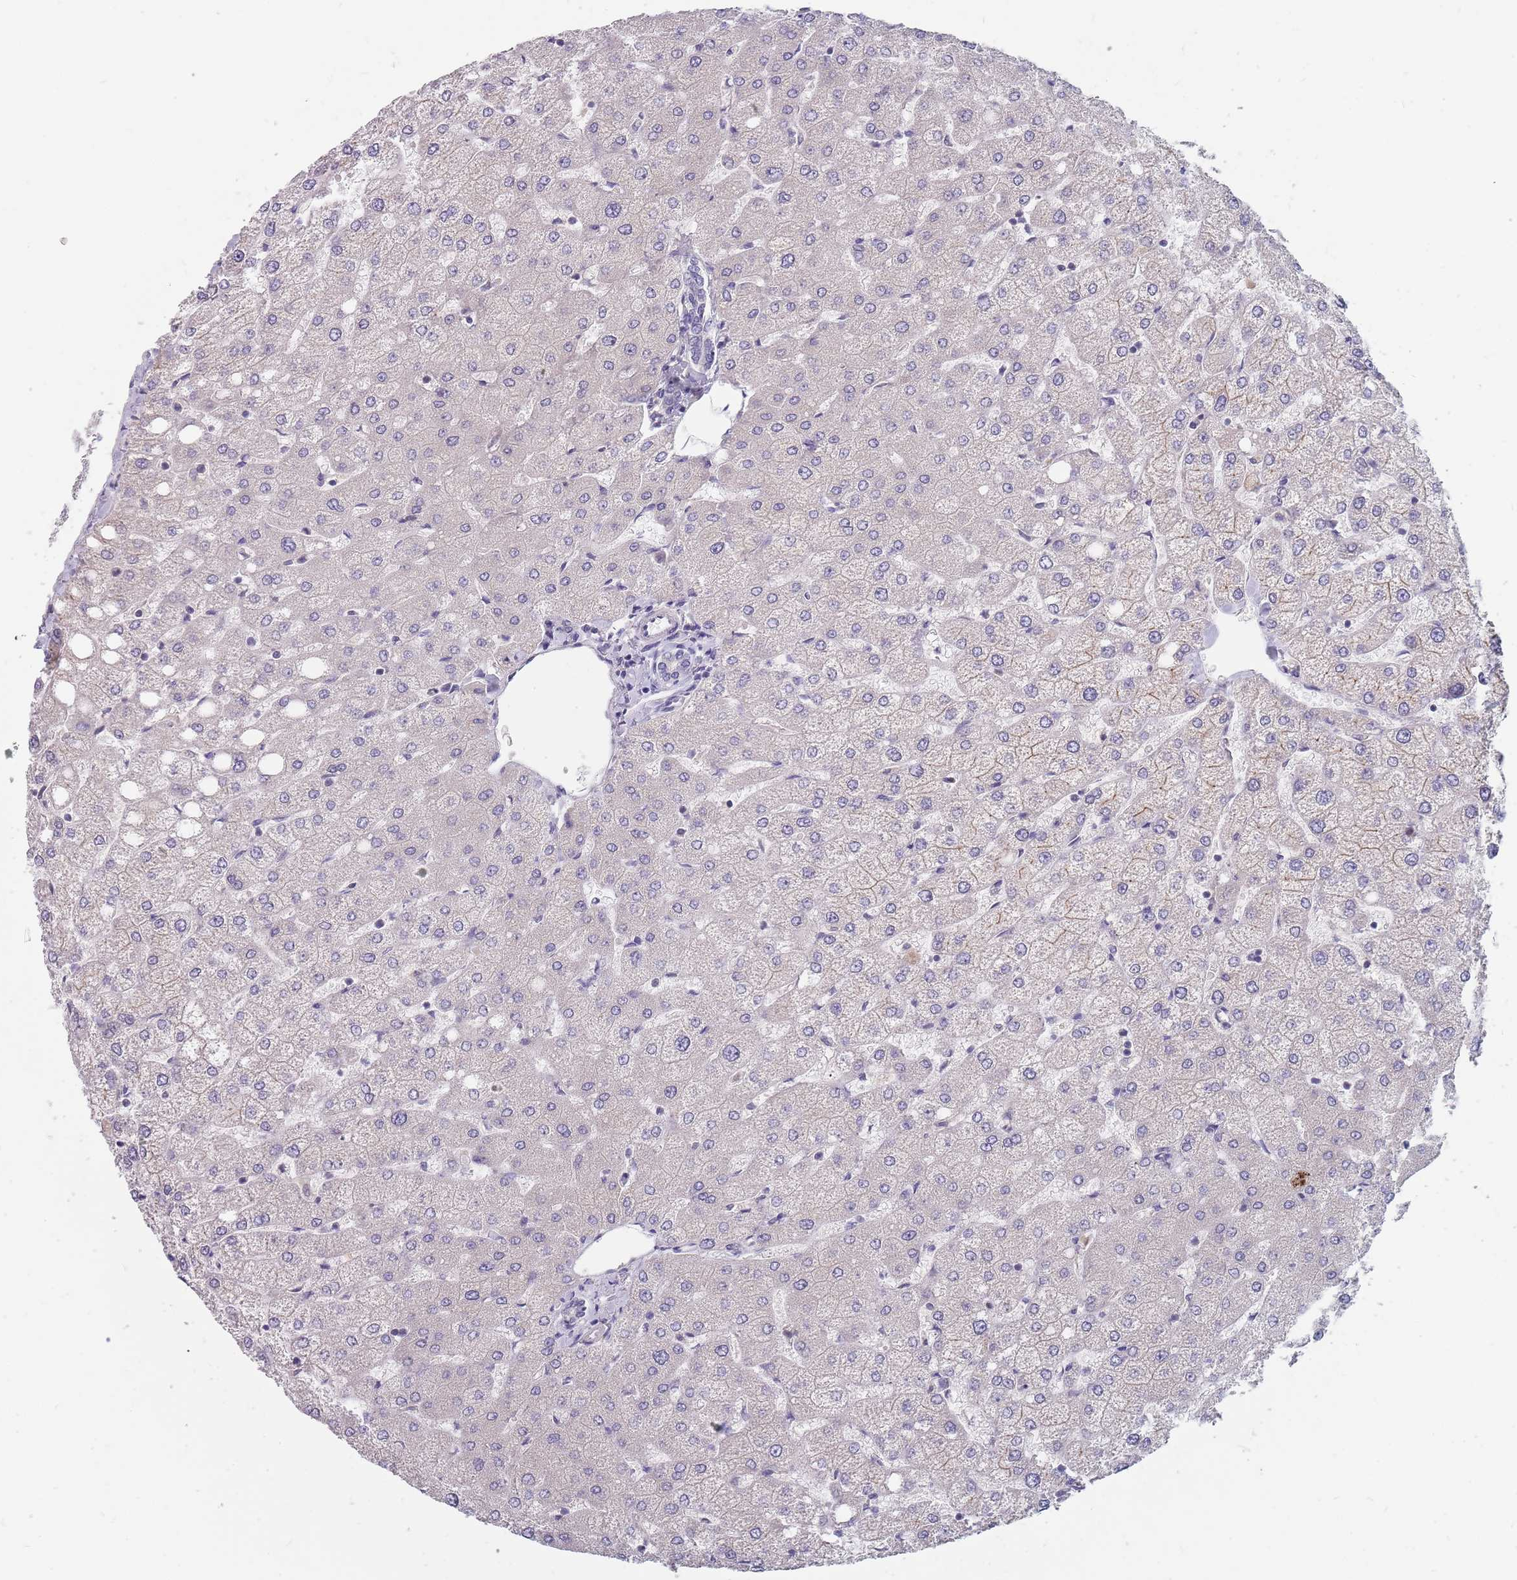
{"staining": {"intensity": "negative", "quantity": "none", "location": "none"}, "tissue": "liver", "cell_type": "Cholangiocytes", "image_type": "normal", "snomed": [{"axis": "morphology", "description": "Normal tissue, NOS"}, {"axis": "topography", "description": "Liver"}], "caption": "Cholangiocytes are negative for brown protein staining in unremarkable liver. (IHC, brightfield microscopy, high magnification).", "gene": "CMTR2", "patient": {"sex": "female", "age": 54}}